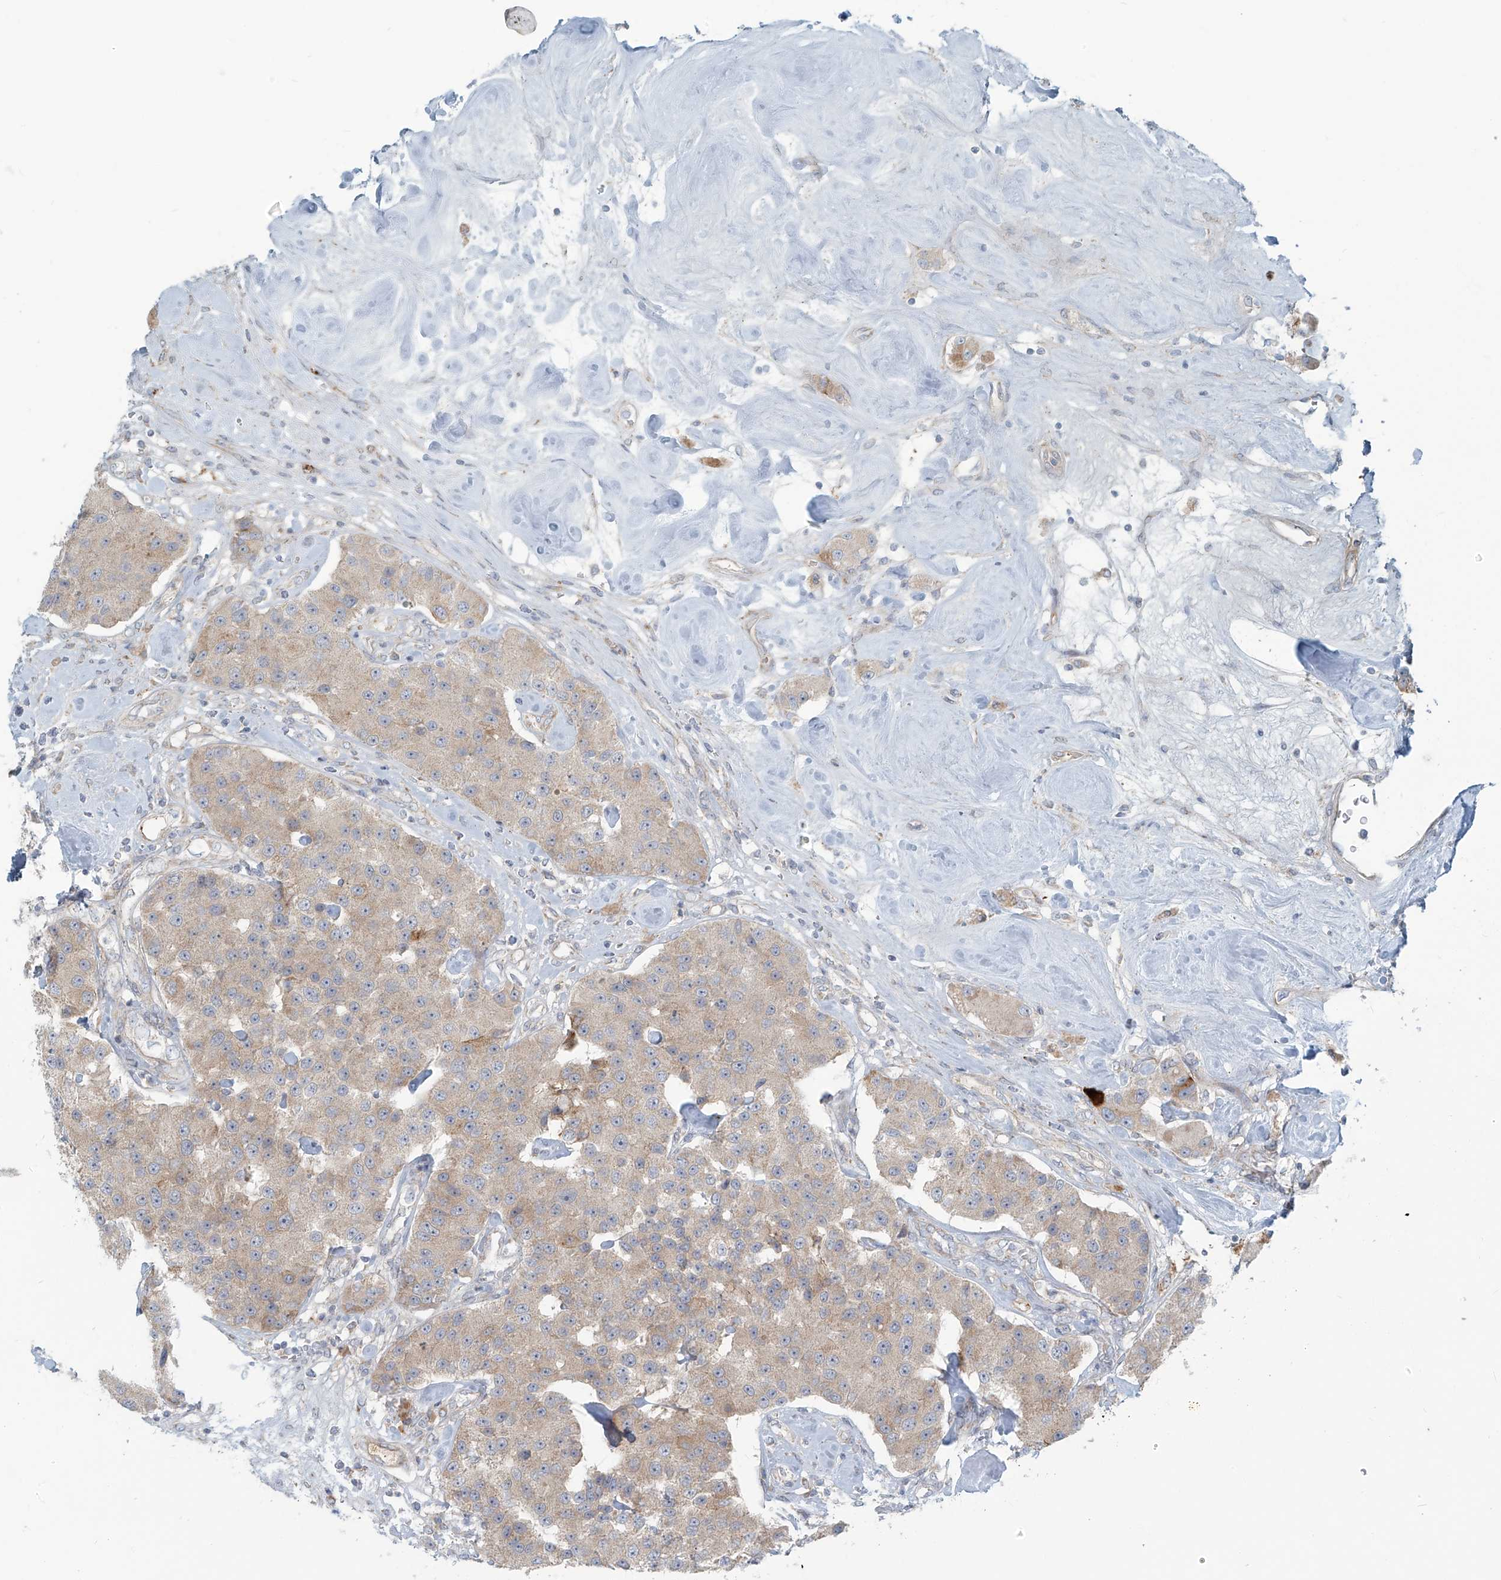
{"staining": {"intensity": "moderate", "quantity": ">75%", "location": "cytoplasmic/membranous"}, "tissue": "carcinoid", "cell_type": "Tumor cells", "image_type": "cancer", "snomed": [{"axis": "morphology", "description": "Carcinoid, malignant, NOS"}, {"axis": "topography", "description": "Pancreas"}], "caption": "Carcinoid tissue shows moderate cytoplasmic/membranous expression in about >75% of tumor cells, visualized by immunohistochemistry.", "gene": "LZTS3", "patient": {"sex": "male", "age": 41}}